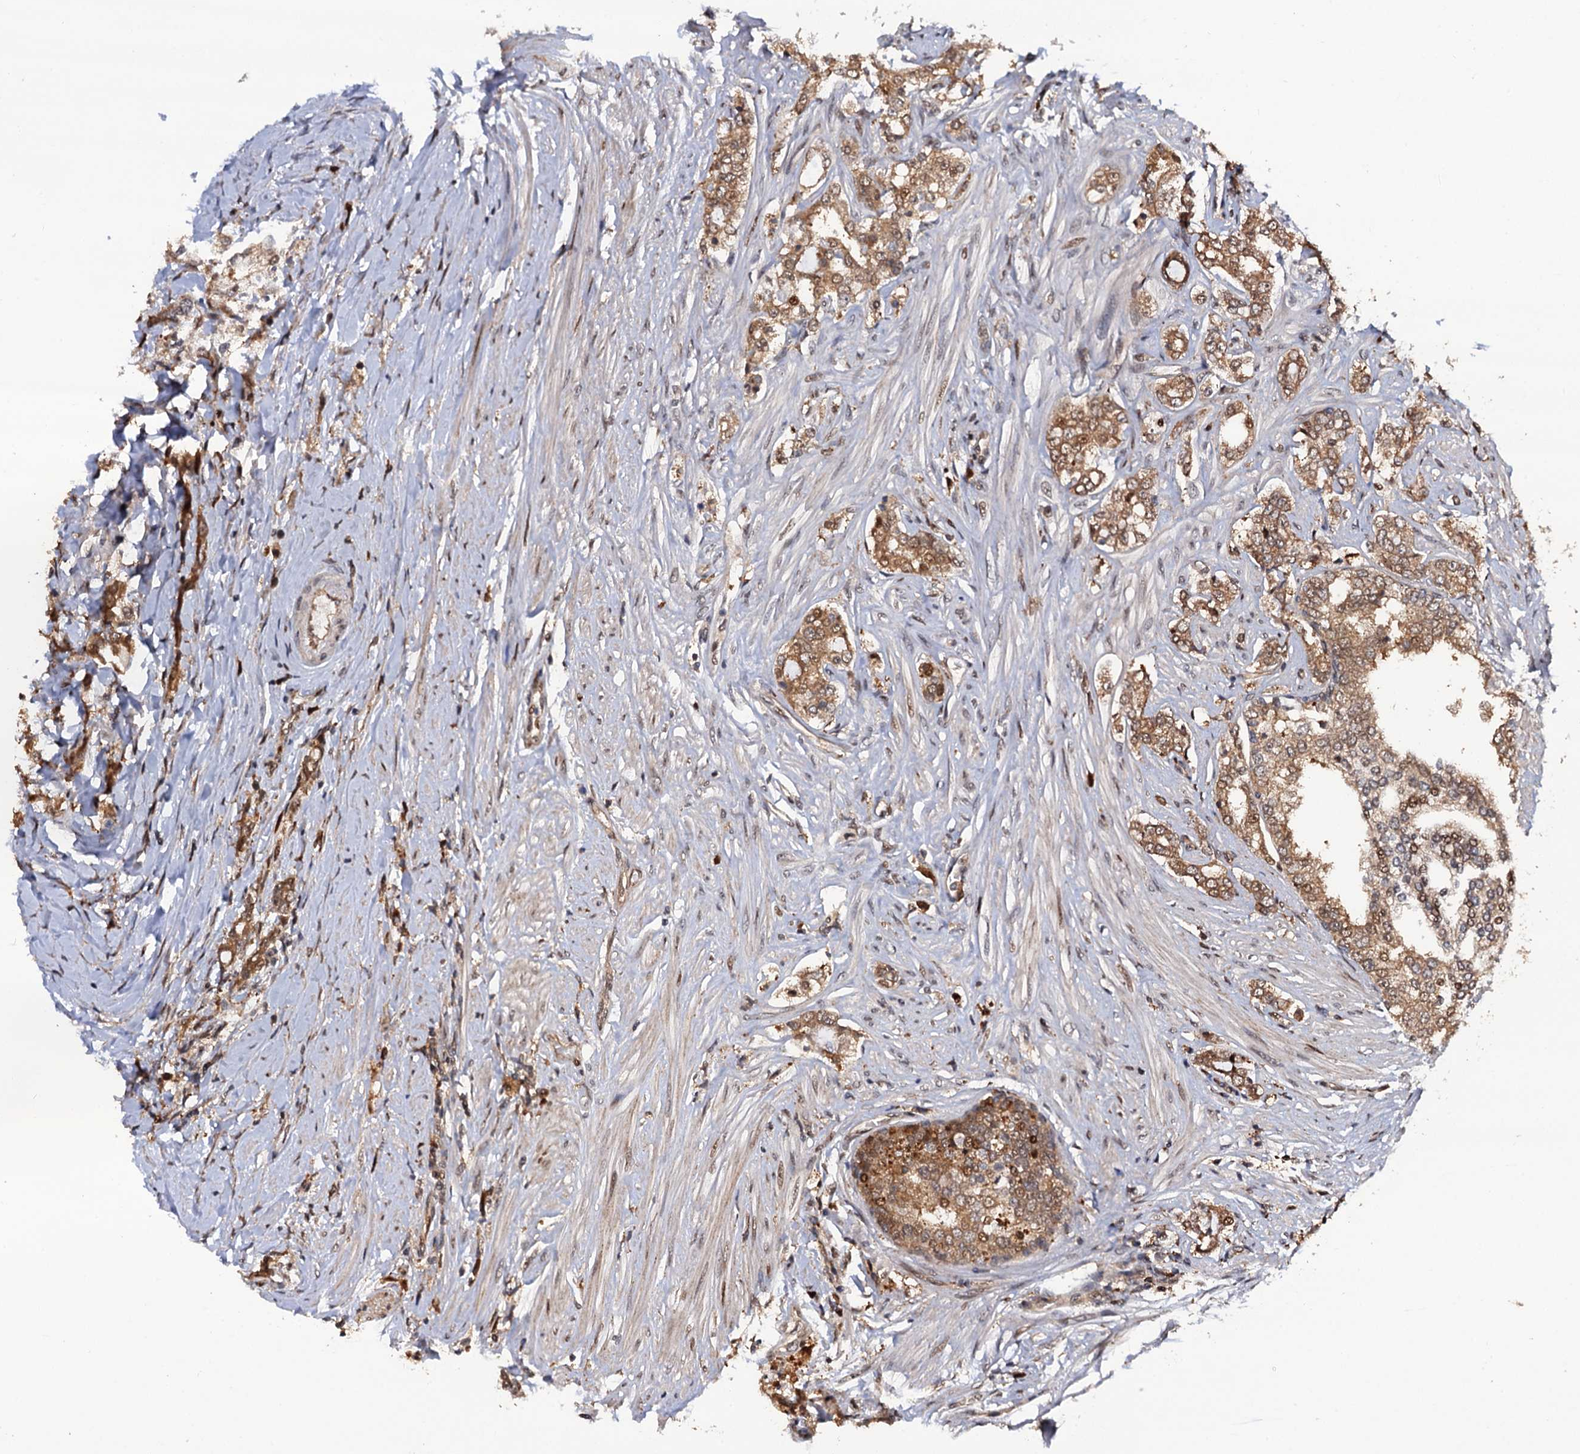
{"staining": {"intensity": "moderate", "quantity": ">75%", "location": "cytoplasmic/membranous,nuclear"}, "tissue": "prostate cancer", "cell_type": "Tumor cells", "image_type": "cancer", "snomed": [{"axis": "morphology", "description": "Adenocarcinoma, High grade"}, {"axis": "topography", "description": "Prostate"}], "caption": "Adenocarcinoma (high-grade) (prostate) stained with DAB (3,3'-diaminobenzidine) IHC shows medium levels of moderate cytoplasmic/membranous and nuclear positivity in about >75% of tumor cells.", "gene": "CDC23", "patient": {"sex": "male", "age": 64}}